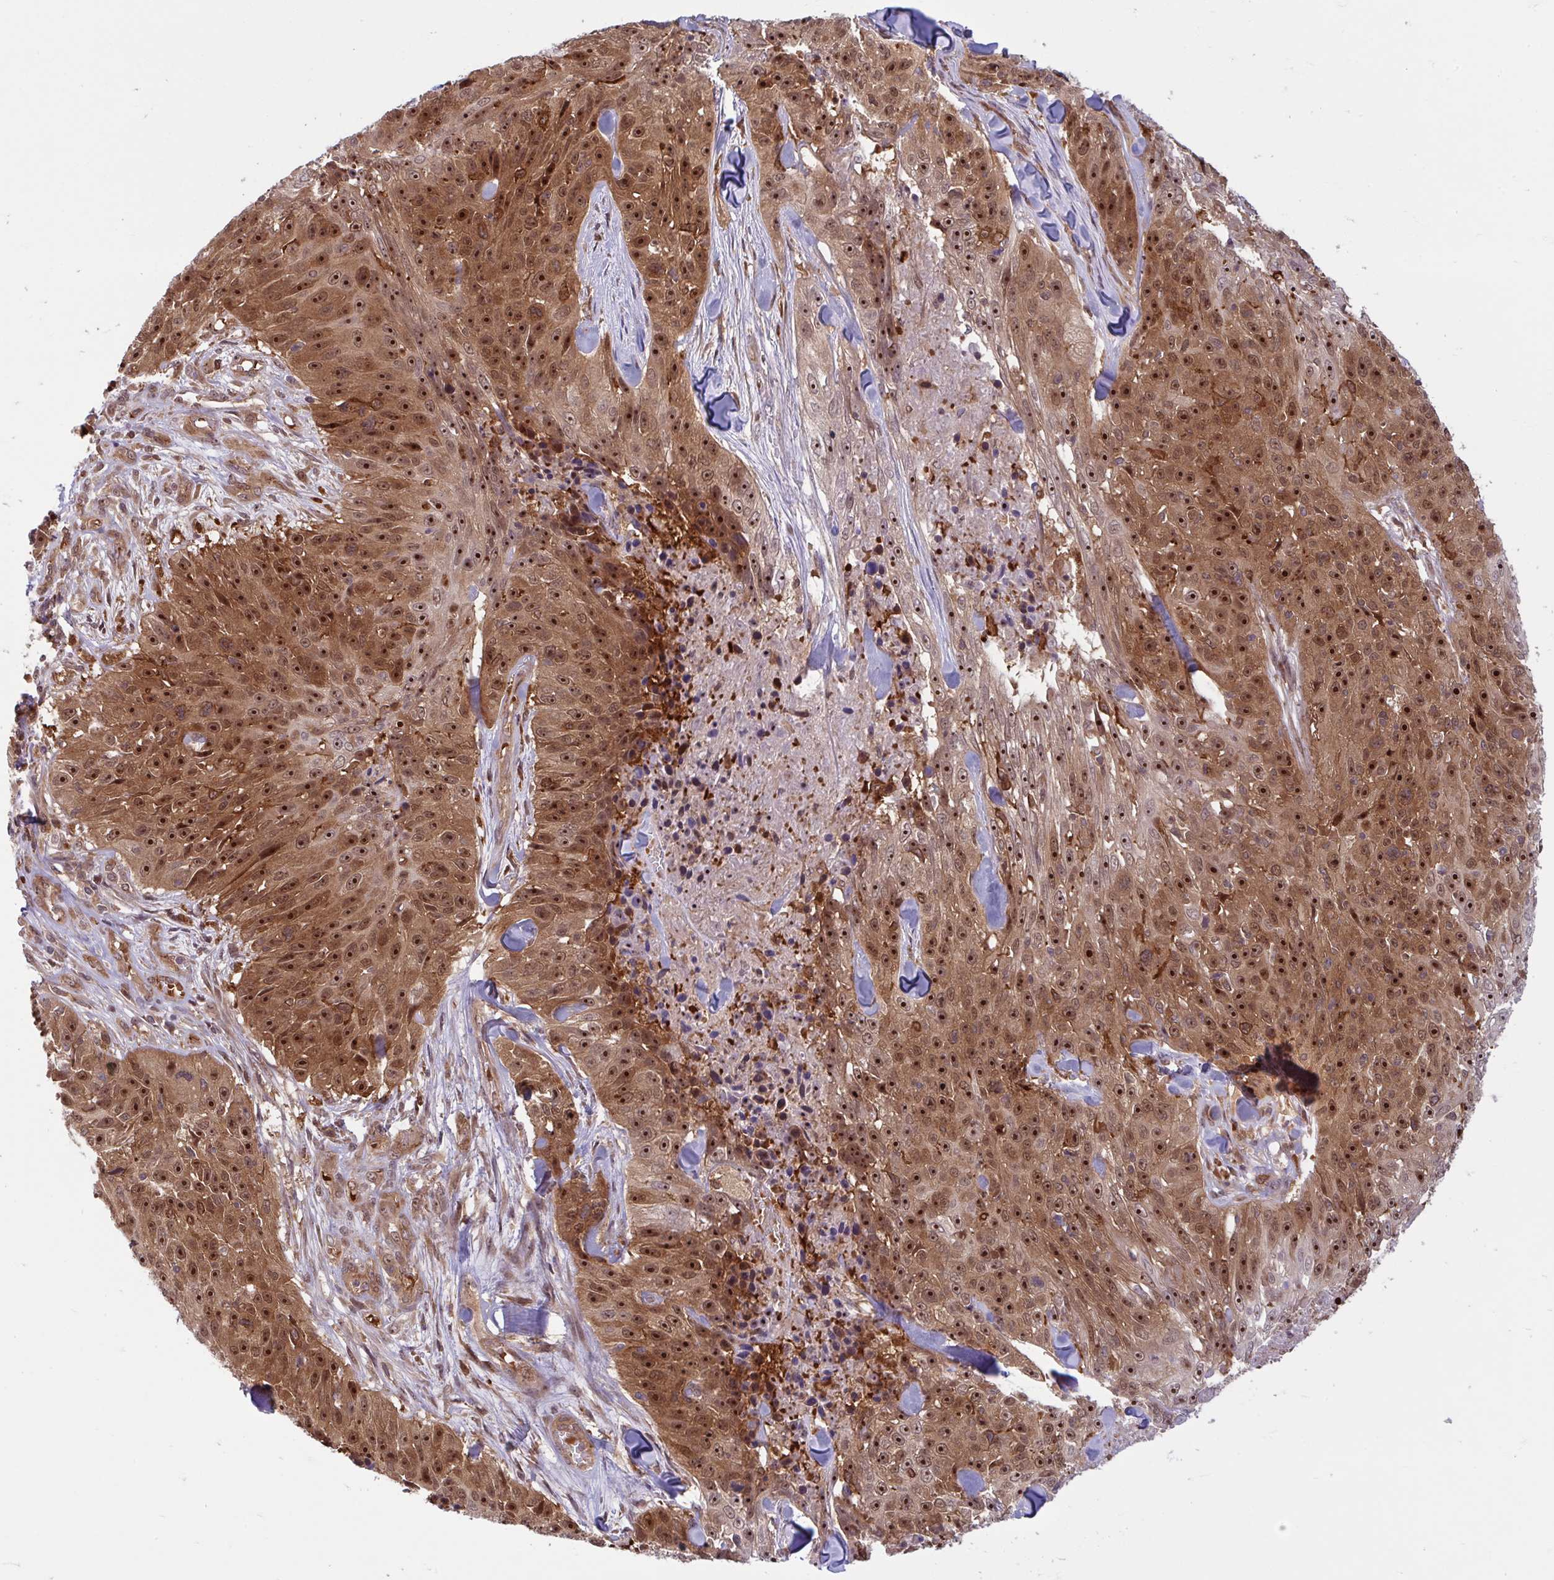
{"staining": {"intensity": "strong", "quantity": ">75%", "location": "cytoplasmic/membranous,nuclear"}, "tissue": "skin cancer", "cell_type": "Tumor cells", "image_type": "cancer", "snomed": [{"axis": "morphology", "description": "Squamous cell carcinoma, NOS"}, {"axis": "topography", "description": "Skin"}], "caption": "A high-resolution histopathology image shows immunohistochemistry staining of skin cancer, which shows strong cytoplasmic/membranous and nuclear staining in about >75% of tumor cells.", "gene": "HMBS", "patient": {"sex": "female", "age": 87}}